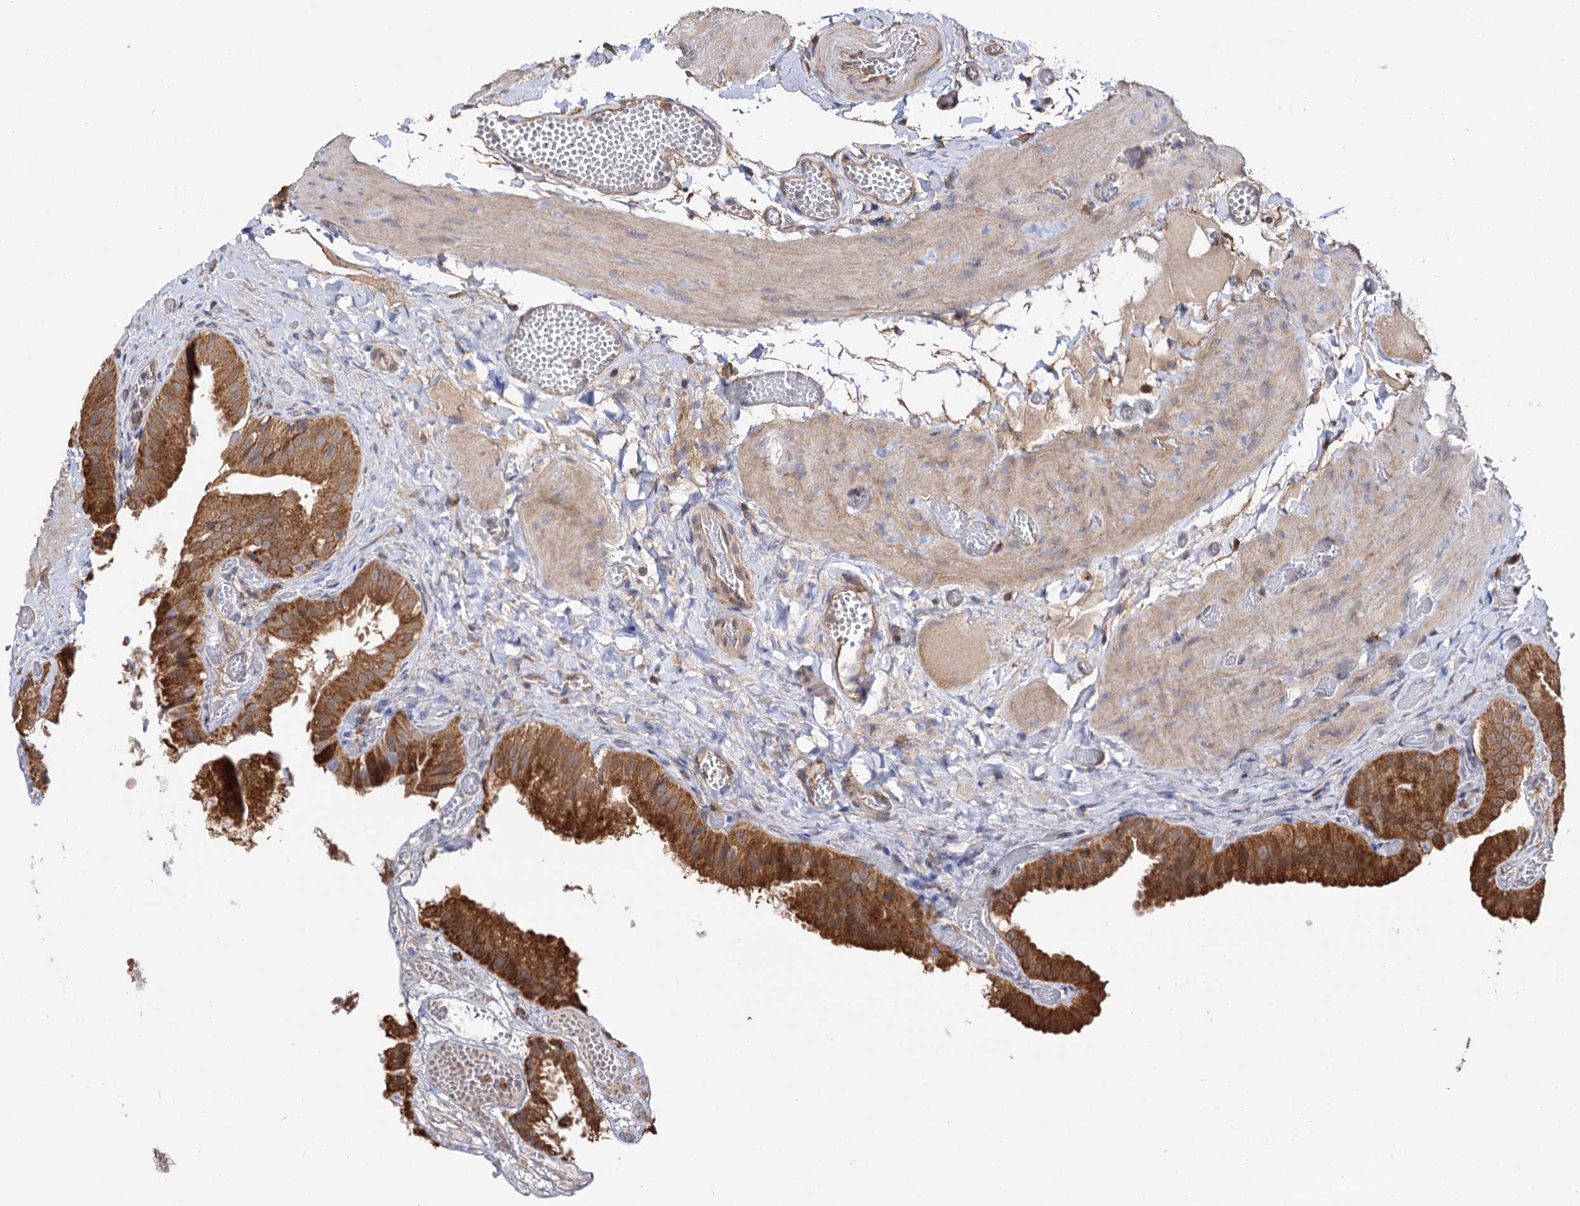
{"staining": {"intensity": "strong", "quantity": ">75%", "location": "cytoplasmic/membranous"}, "tissue": "gallbladder", "cell_type": "Glandular cells", "image_type": "normal", "snomed": [{"axis": "morphology", "description": "Normal tissue, NOS"}, {"axis": "topography", "description": "Gallbladder"}], "caption": "Protein staining displays strong cytoplasmic/membranous positivity in about >75% of glandular cells in unremarkable gallbladder.", "gene": "IDI1", "patient": {"sex": "female", "age": 64}}